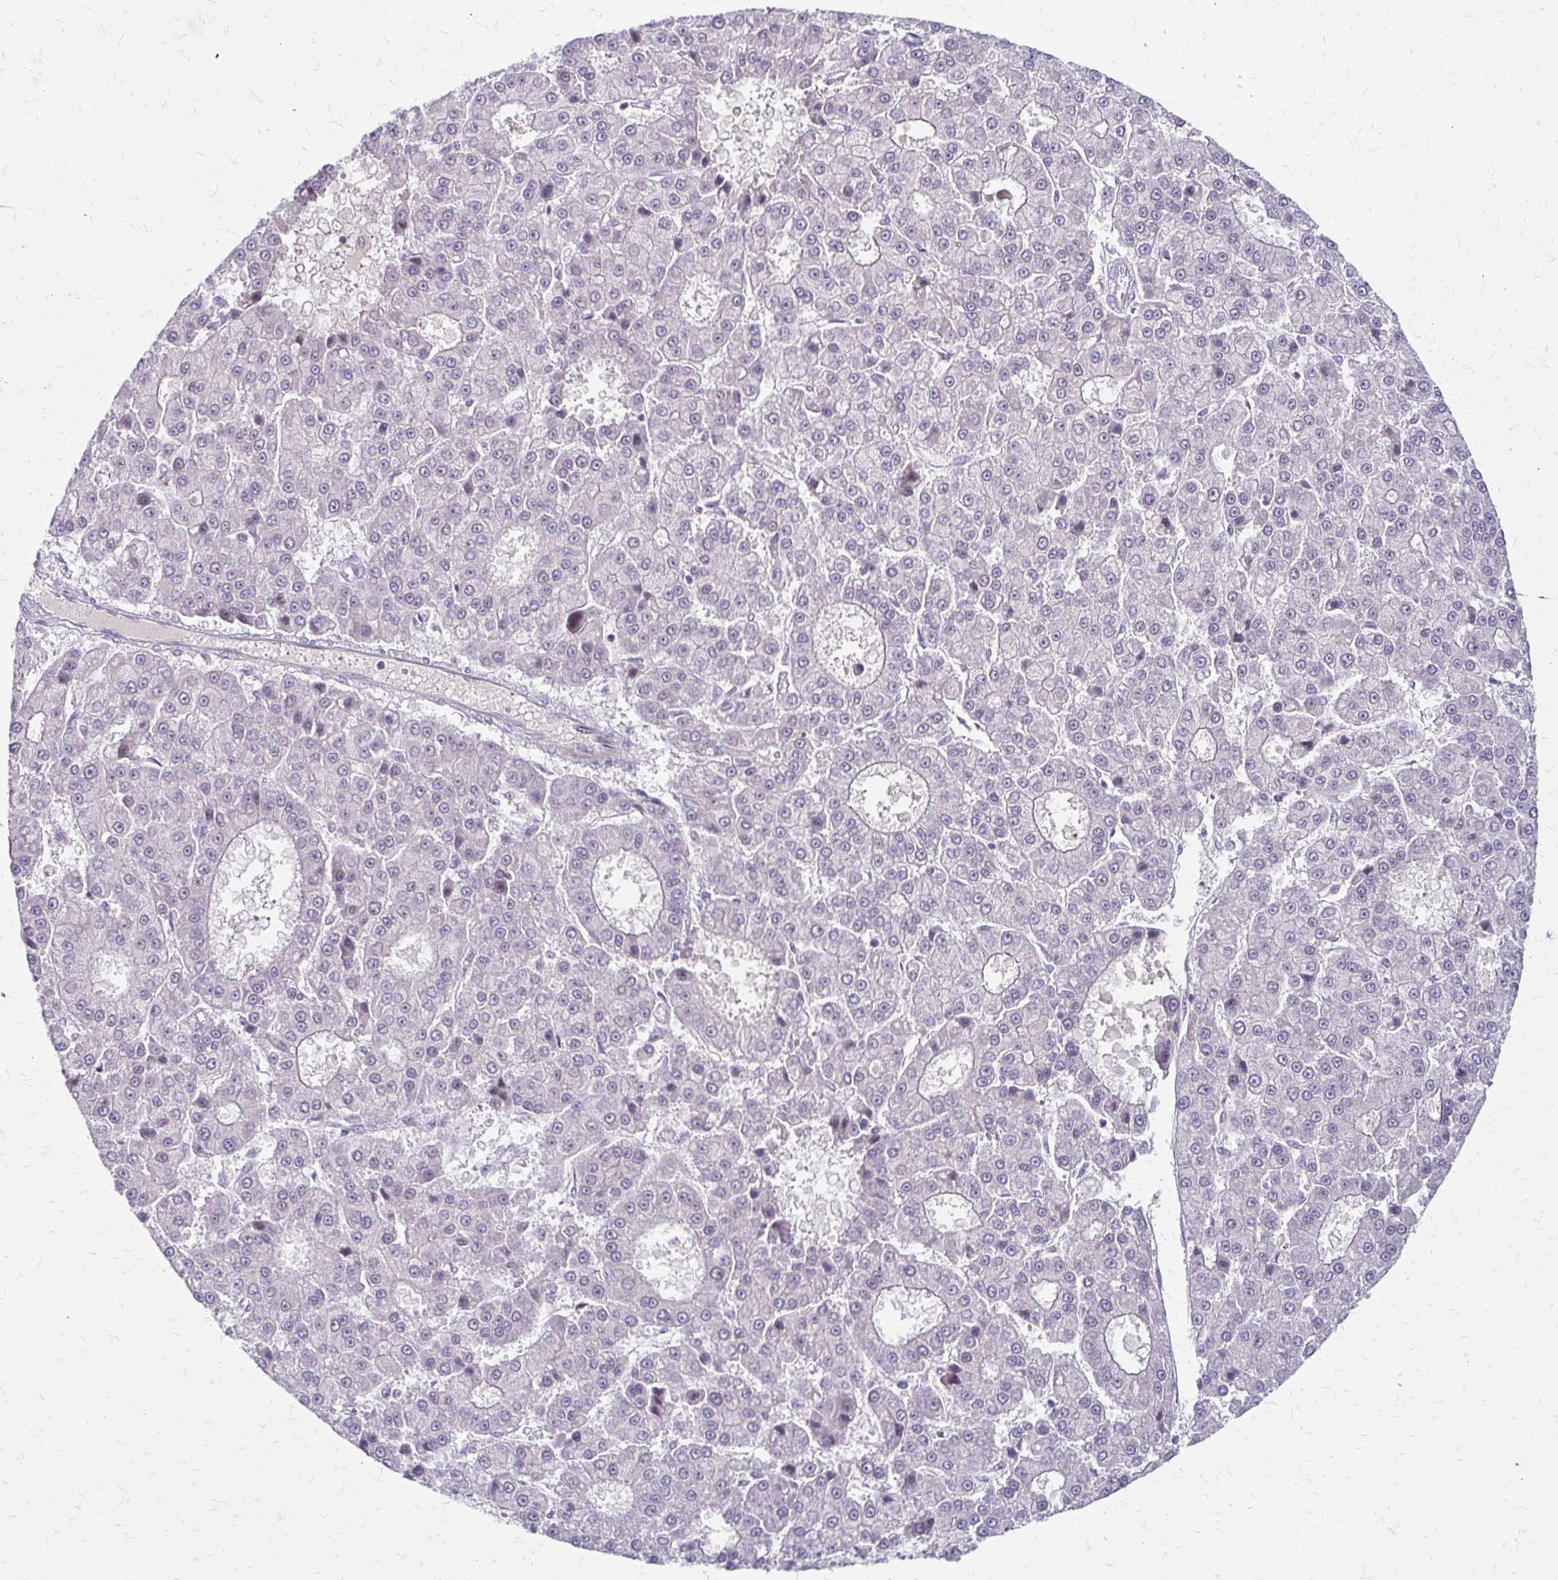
{"staining": {"intensity": "negative", "quantity": "none", "location": "none"}, "tissue": "liver cancer", "cell_type": "Tumor cells", "image_type": "cancer", "snomed": [{"axis": "morphology", "description": "Carcinoma, Hepatocellular, NOS"}, {"axis": "topography", "description": "Liver"}], "caption": "Liver hepatocellular carcinoma was stained to show a protein in brown. There is no significant positivity in tumor cells. (DAB IHC with hematoxylin counter stain).", "gene": "EED", "patient": {"sex": "male", "age": 70}}